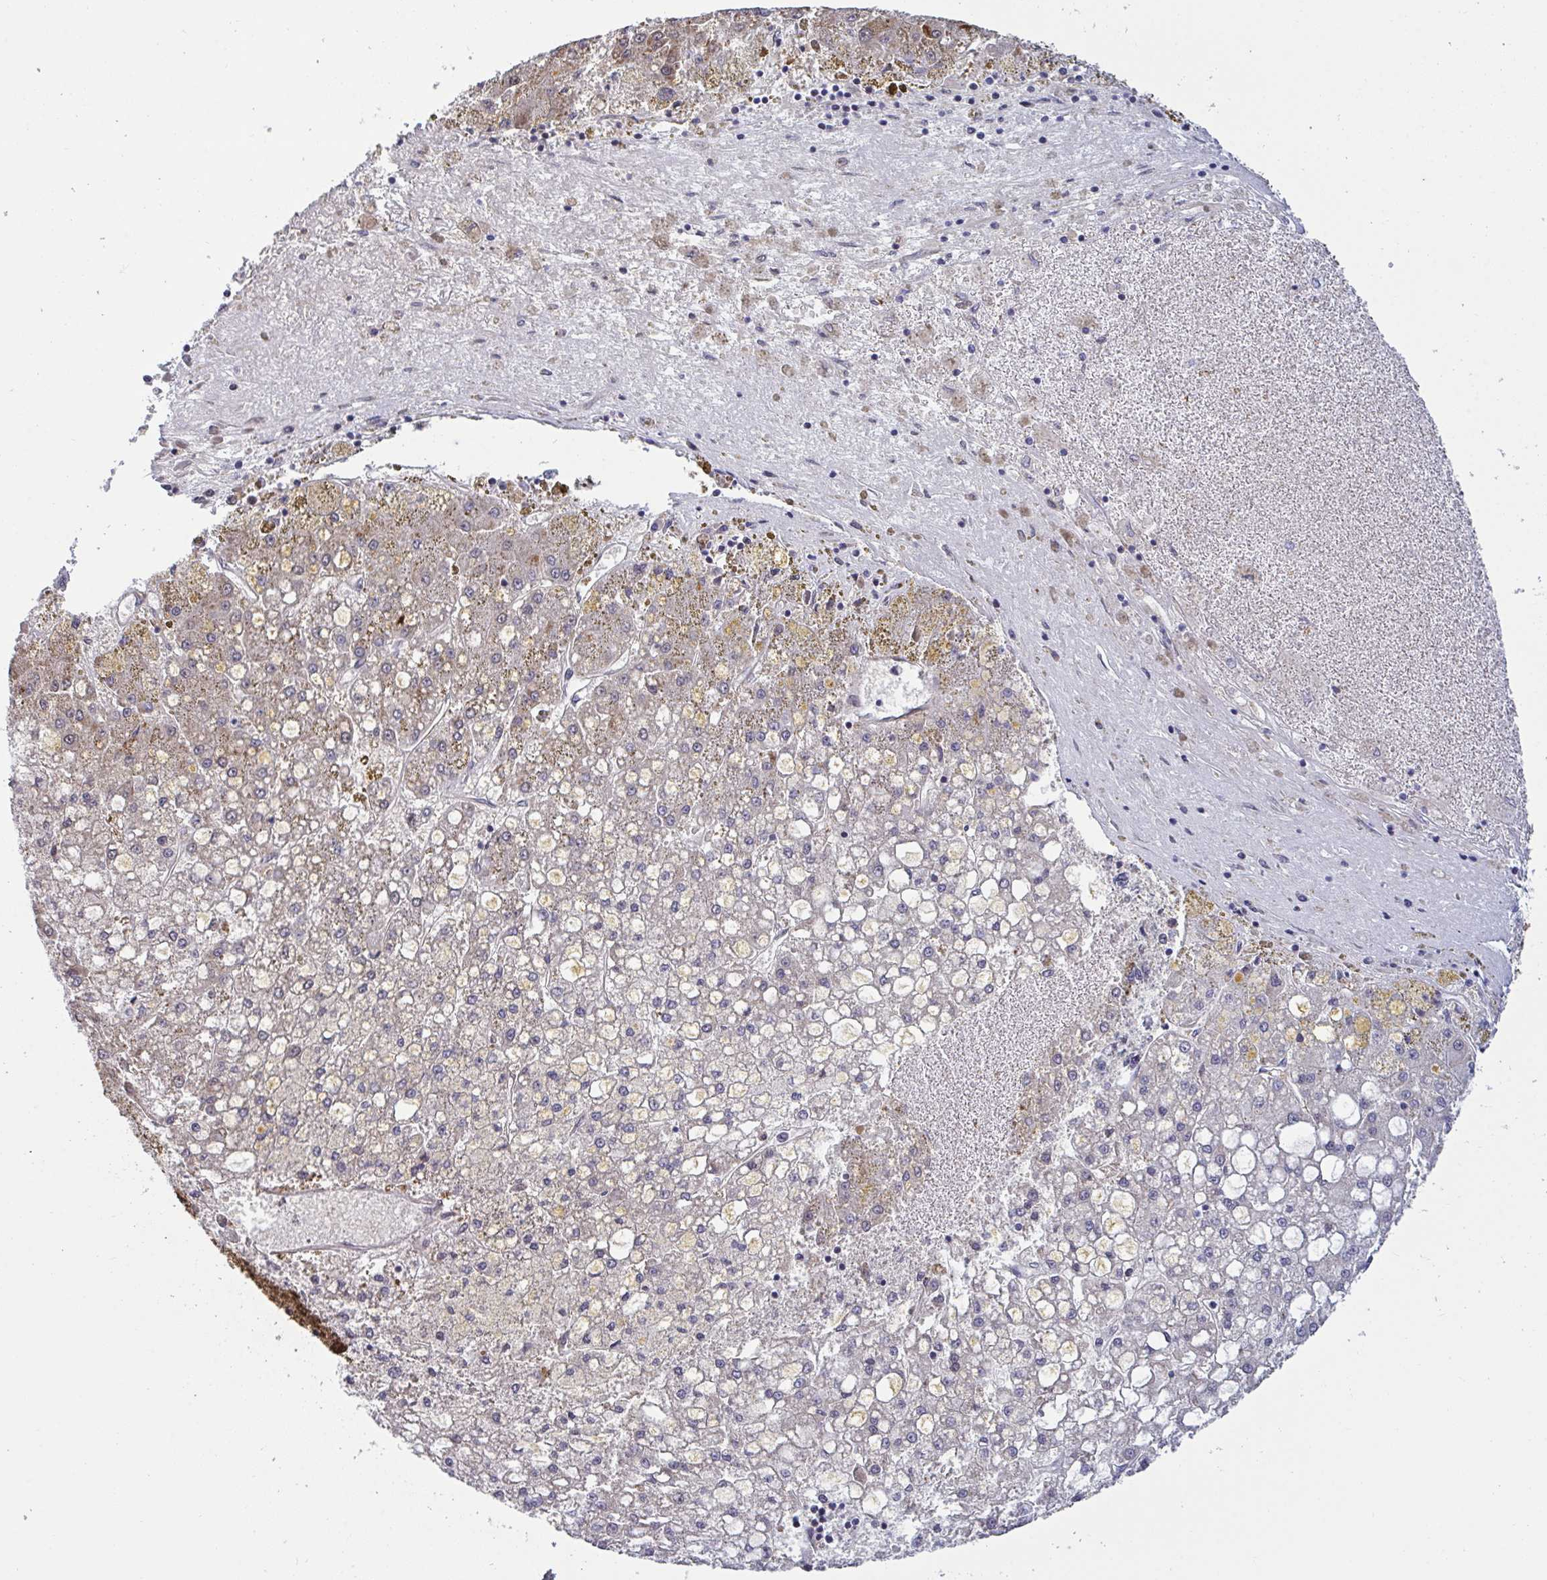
{"staining": {"intensity": "moderate", "quantity": "25%-75%", "location": "cytoplasmic/membranous"}, "tissue": "liver cancer", "cell_type": "Tumor cells", "image_type": "cancer", "snomed": [{"axis": "morphology", "description": "Carcinoma, Hepatocellular, NOS"}, {"axis": "topography", "description": "Liver"}], "caption": "Liver hepatocellular carcinoma stained for a protein (brown) shows moderate cytoplasmic/membranous positive expression in approximately 25%-75% of tumor cells.", "gene": "PELI2", "patient": {"sex": "male", "age": 67}}